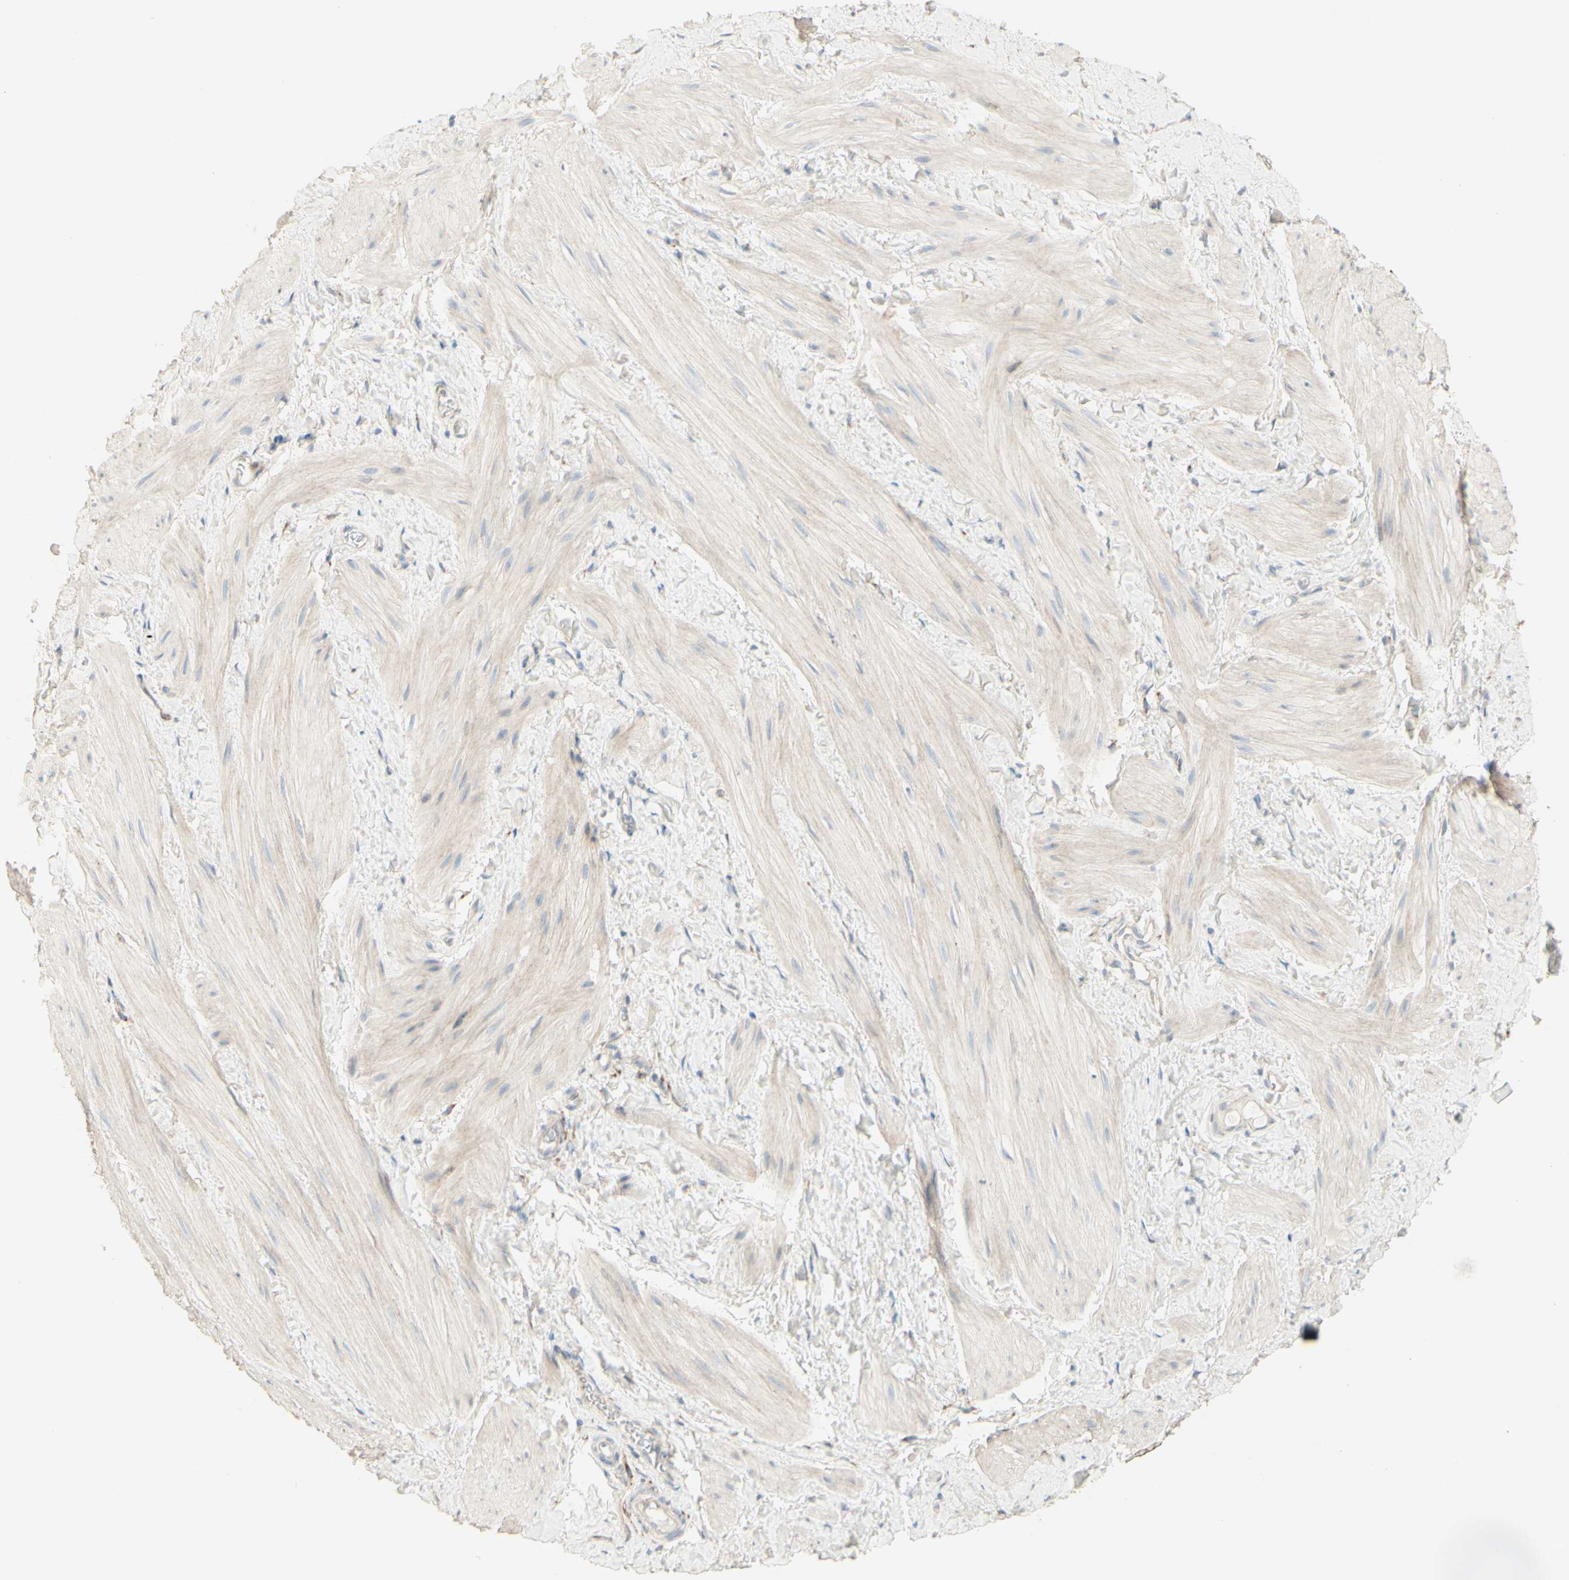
{"staining": {"intensity": "weak", "quantity": "25%-75%", "location": "cytoplasmic/membranous"}, "tissue": "smooth muscle", "cell_type": "Smooth muscle cells", "image_type": "normal", "snomed": [{"axis": "morphology", "description": "Normal tissue, NOS"}, {"axis": "topography", "description": "Smooth muscle"}], "caption": "This micrograph exhibits normal smooth muscle stained with immunohistochemistry (IHC) to label a protein in brown. The cytoplasmic/membranous of smooth muscle cells show weak positivity for the protein. Nuclei are counter-stained blue.", "gene": "RNF149", "patient": {"sex": "male", "age": 16}}